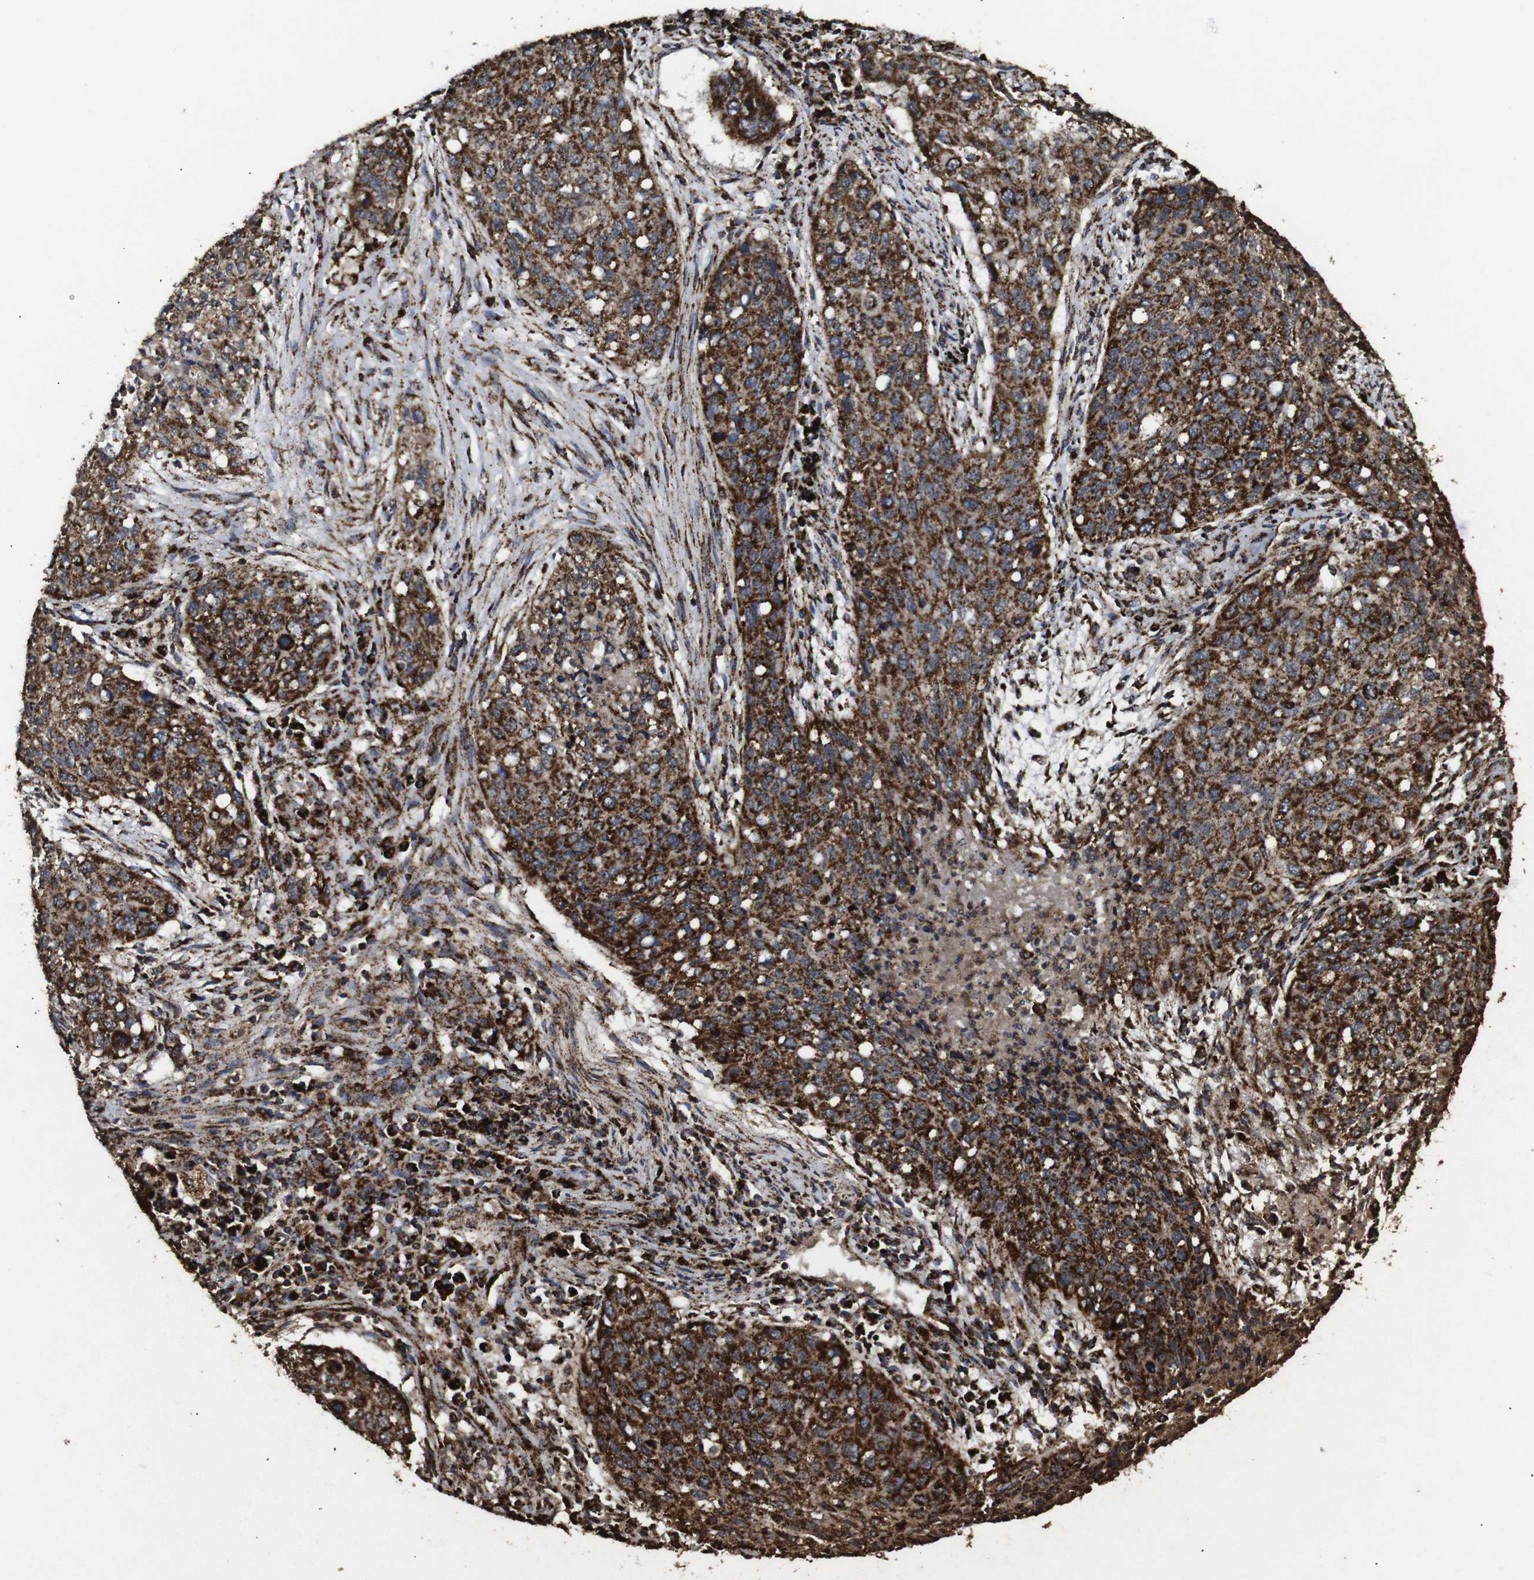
{"staining": {"intensity": "strong", "quantity": ">75%", "location": "cytoplasmic/membranous"}, "tissue": "lung cancer", "cell_type": "Tumor cells", "image_type": "cancer", "snomed": [{"axis": "morphology", "description": "Squamous cell carcinoma, NOS"}, {"axis": "topography", "description": "Lung"}], "caption": "The micrograph shows a brown stain indicating the presence of a protein in the cytoplasmic/membranous of tumor cells in squamous cell carcinoma (lung). Immunohistochemistry (ihc) stains the protein of interest in brown and the nuclei are stained blue.", "gene": "ATP5F1A", "patient": {"sex": "female", "age": 63}}